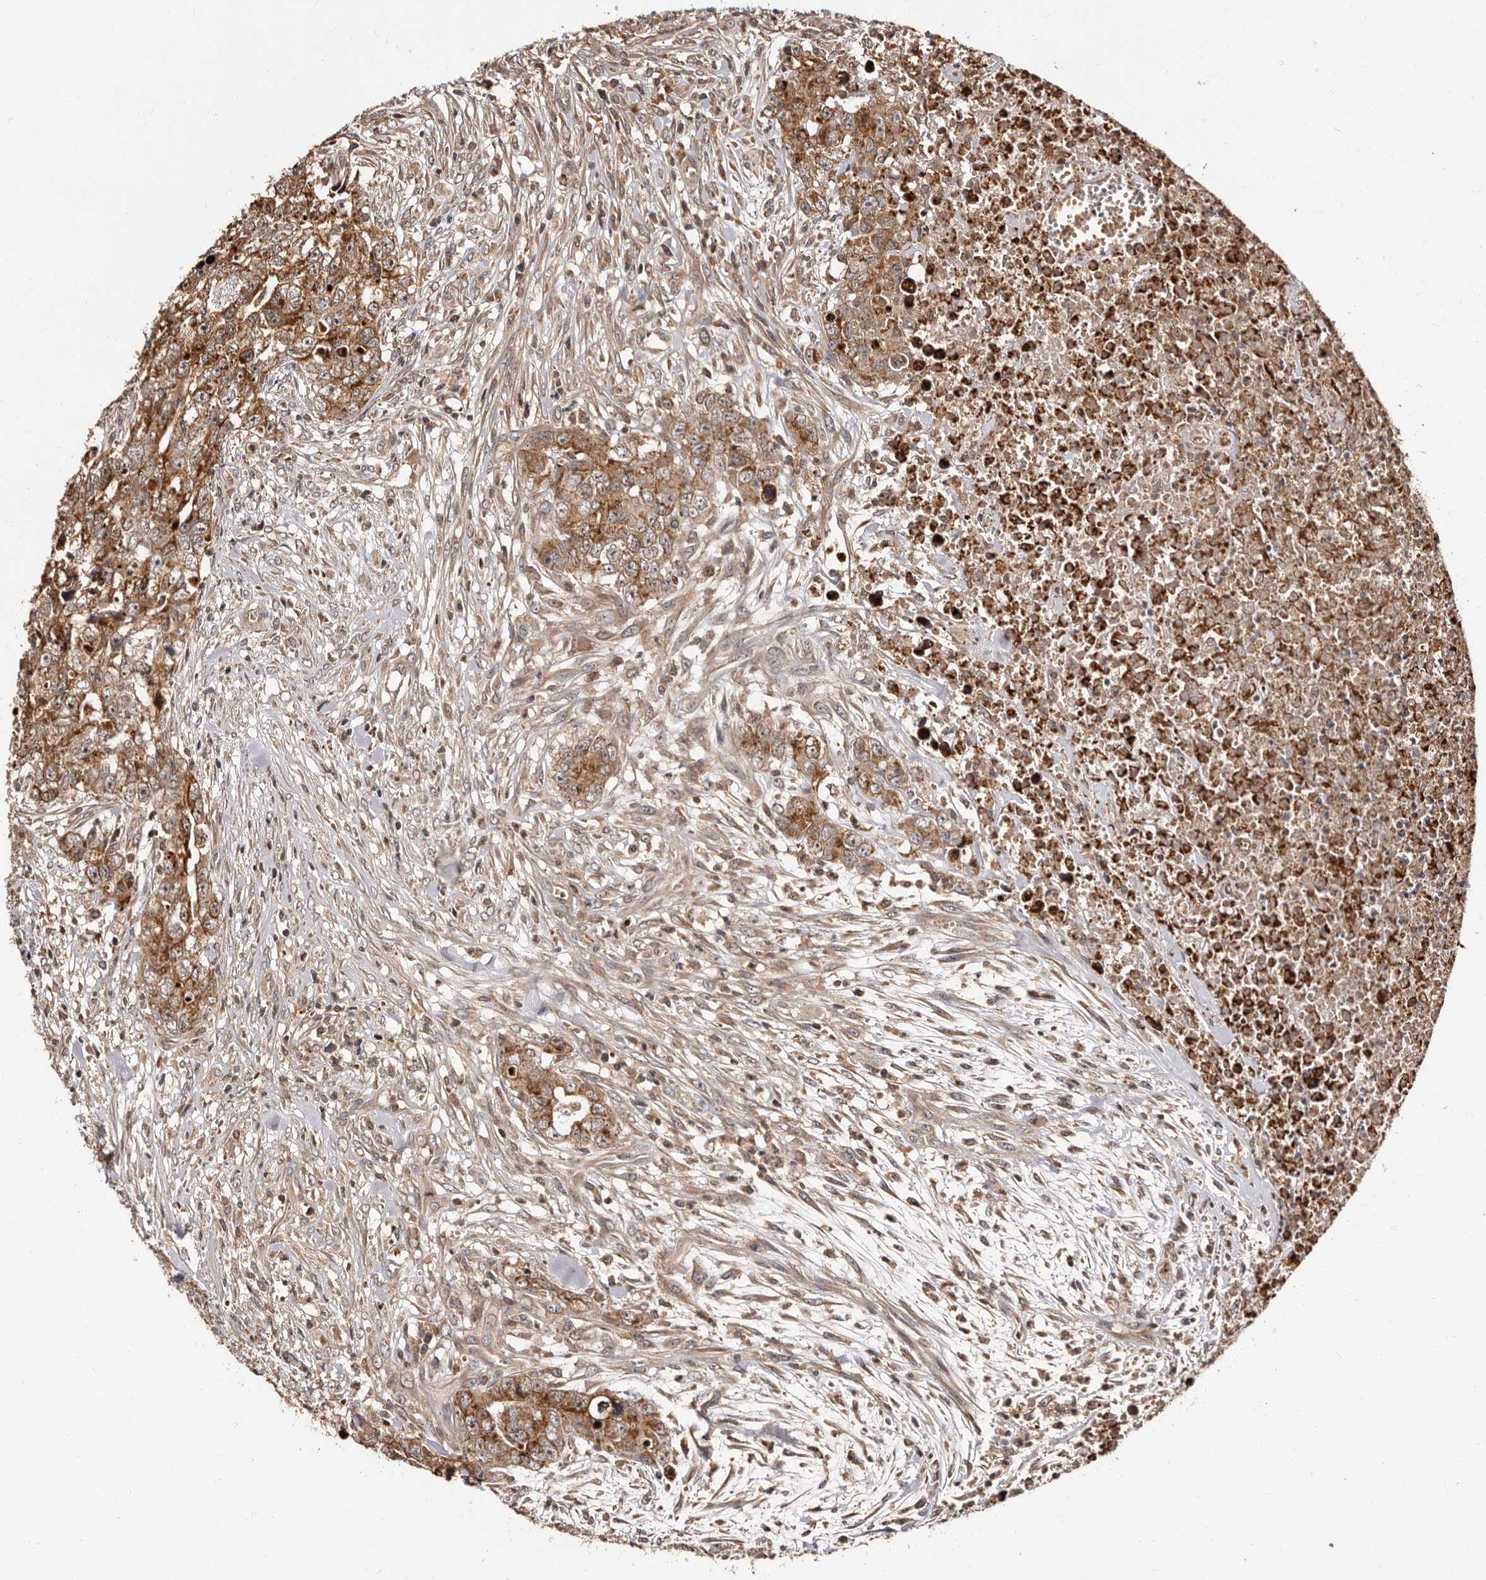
{"staining": {"intensity": "moderate", "quantity": ">75%", "location": "cytoplasmic/membranous"}, "tissue": "testis cancer", "cell_type": "Tumor cells", "image_type": "cancer", "snomed": [{"axis": "morphology", "description": "Carcinoma, Embryonal, NOS"}, {"axis": "topography", "description": "Testis"}], "caption": "Protein analysis of testis embryonal carcinoma tissue displays moderate cytoplasmic/membranous staining in about >75% of tumor cells.", "gene": "BAX", "patient": {"sex": "male", "age": 28}}